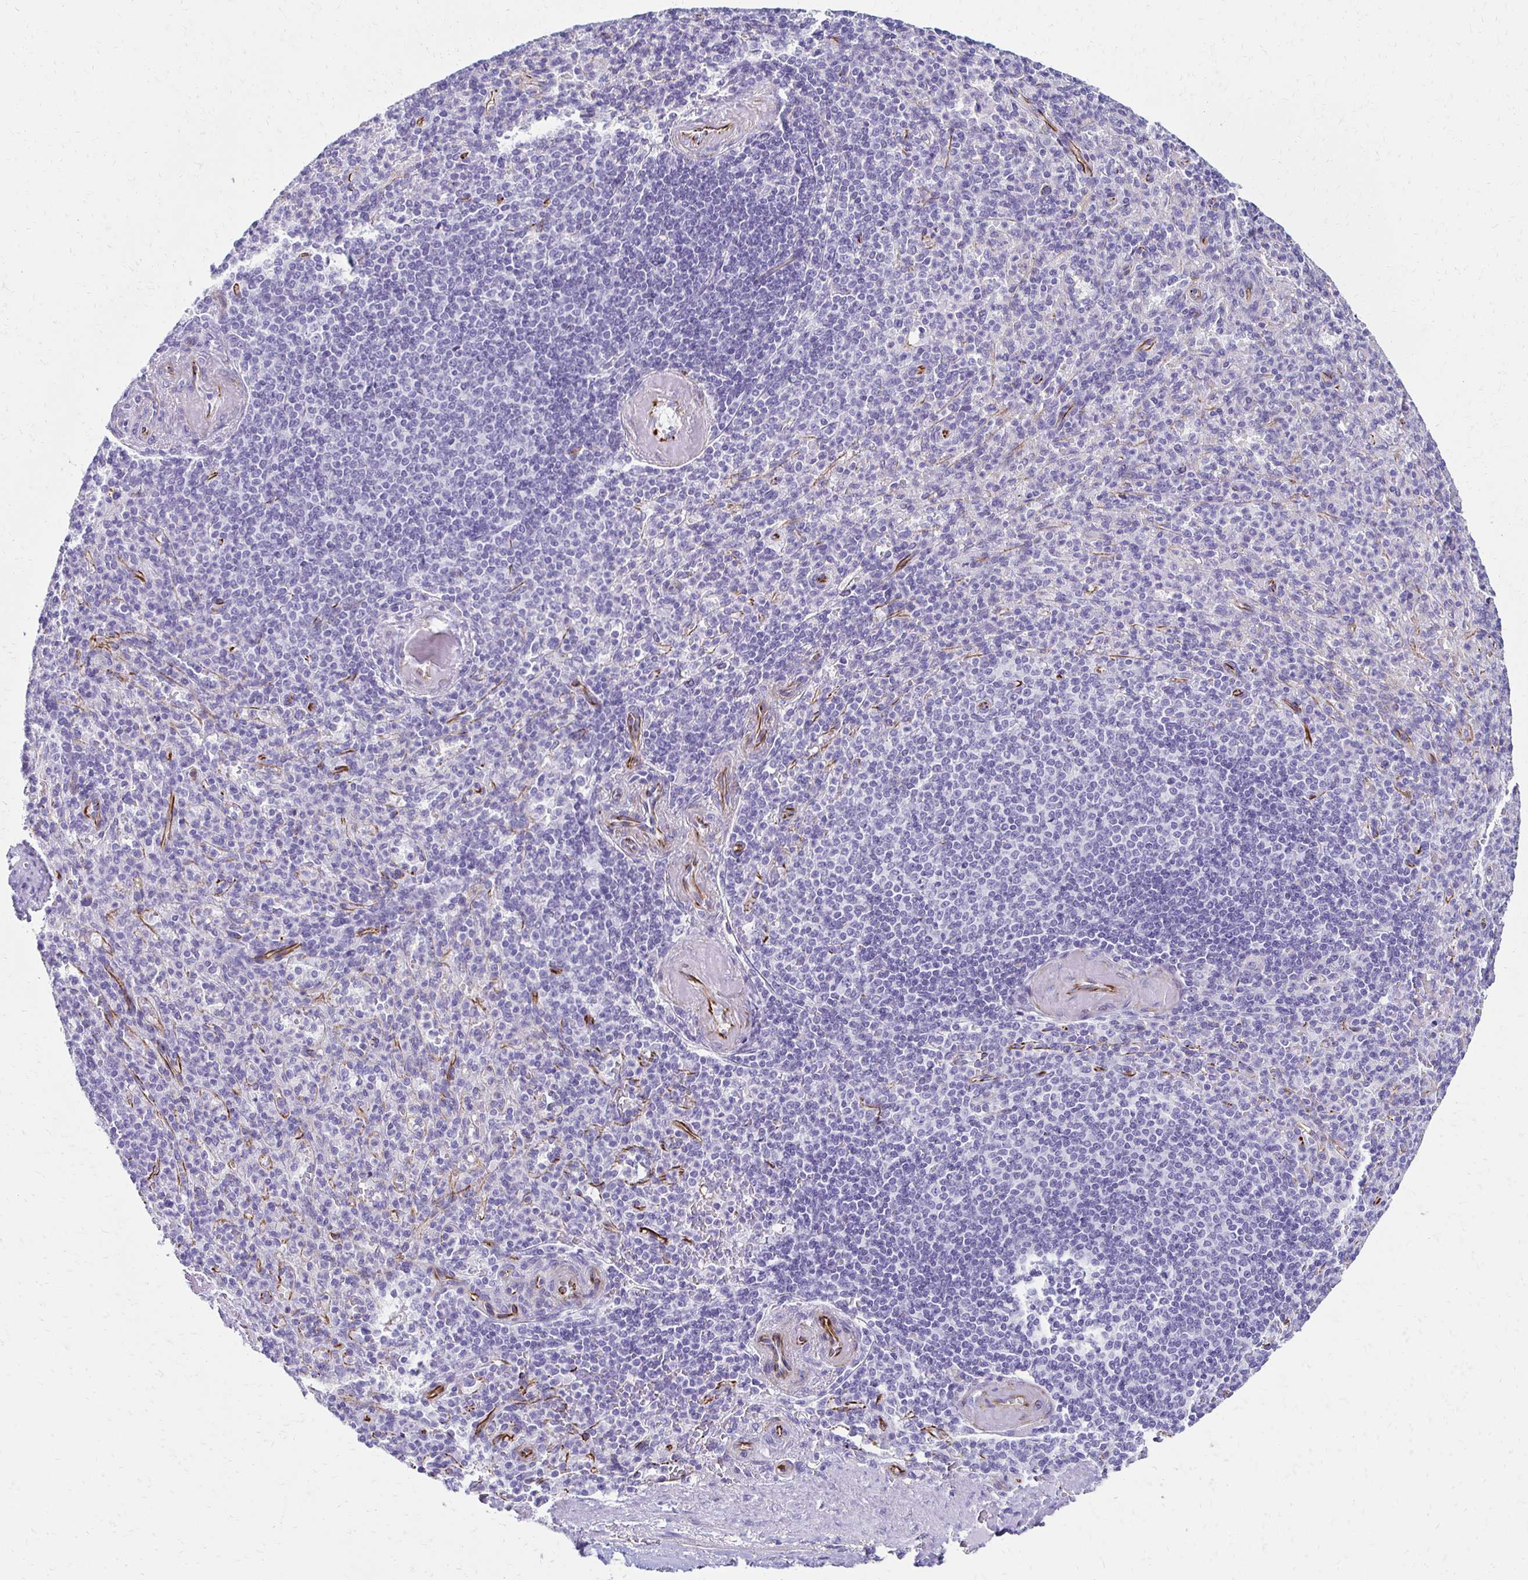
{"staining": {"intensity": "negative", "quantity": "none", "location": "none"}, "tissue": "spleen", "cell_type": "Cells in red pulp", "image_type": "normal", "snomed": [{"axis": "morphology", "description": "Normal tissue, NOS"}, {"axis": "topography", "description": "Spleen"}], "caption": "Spleen stained for a protein using immunohistochemistry reveals no positivity cells in red pulp.", "gene": "TMEM54", "patient": {"sex": "female", "age": 74}}